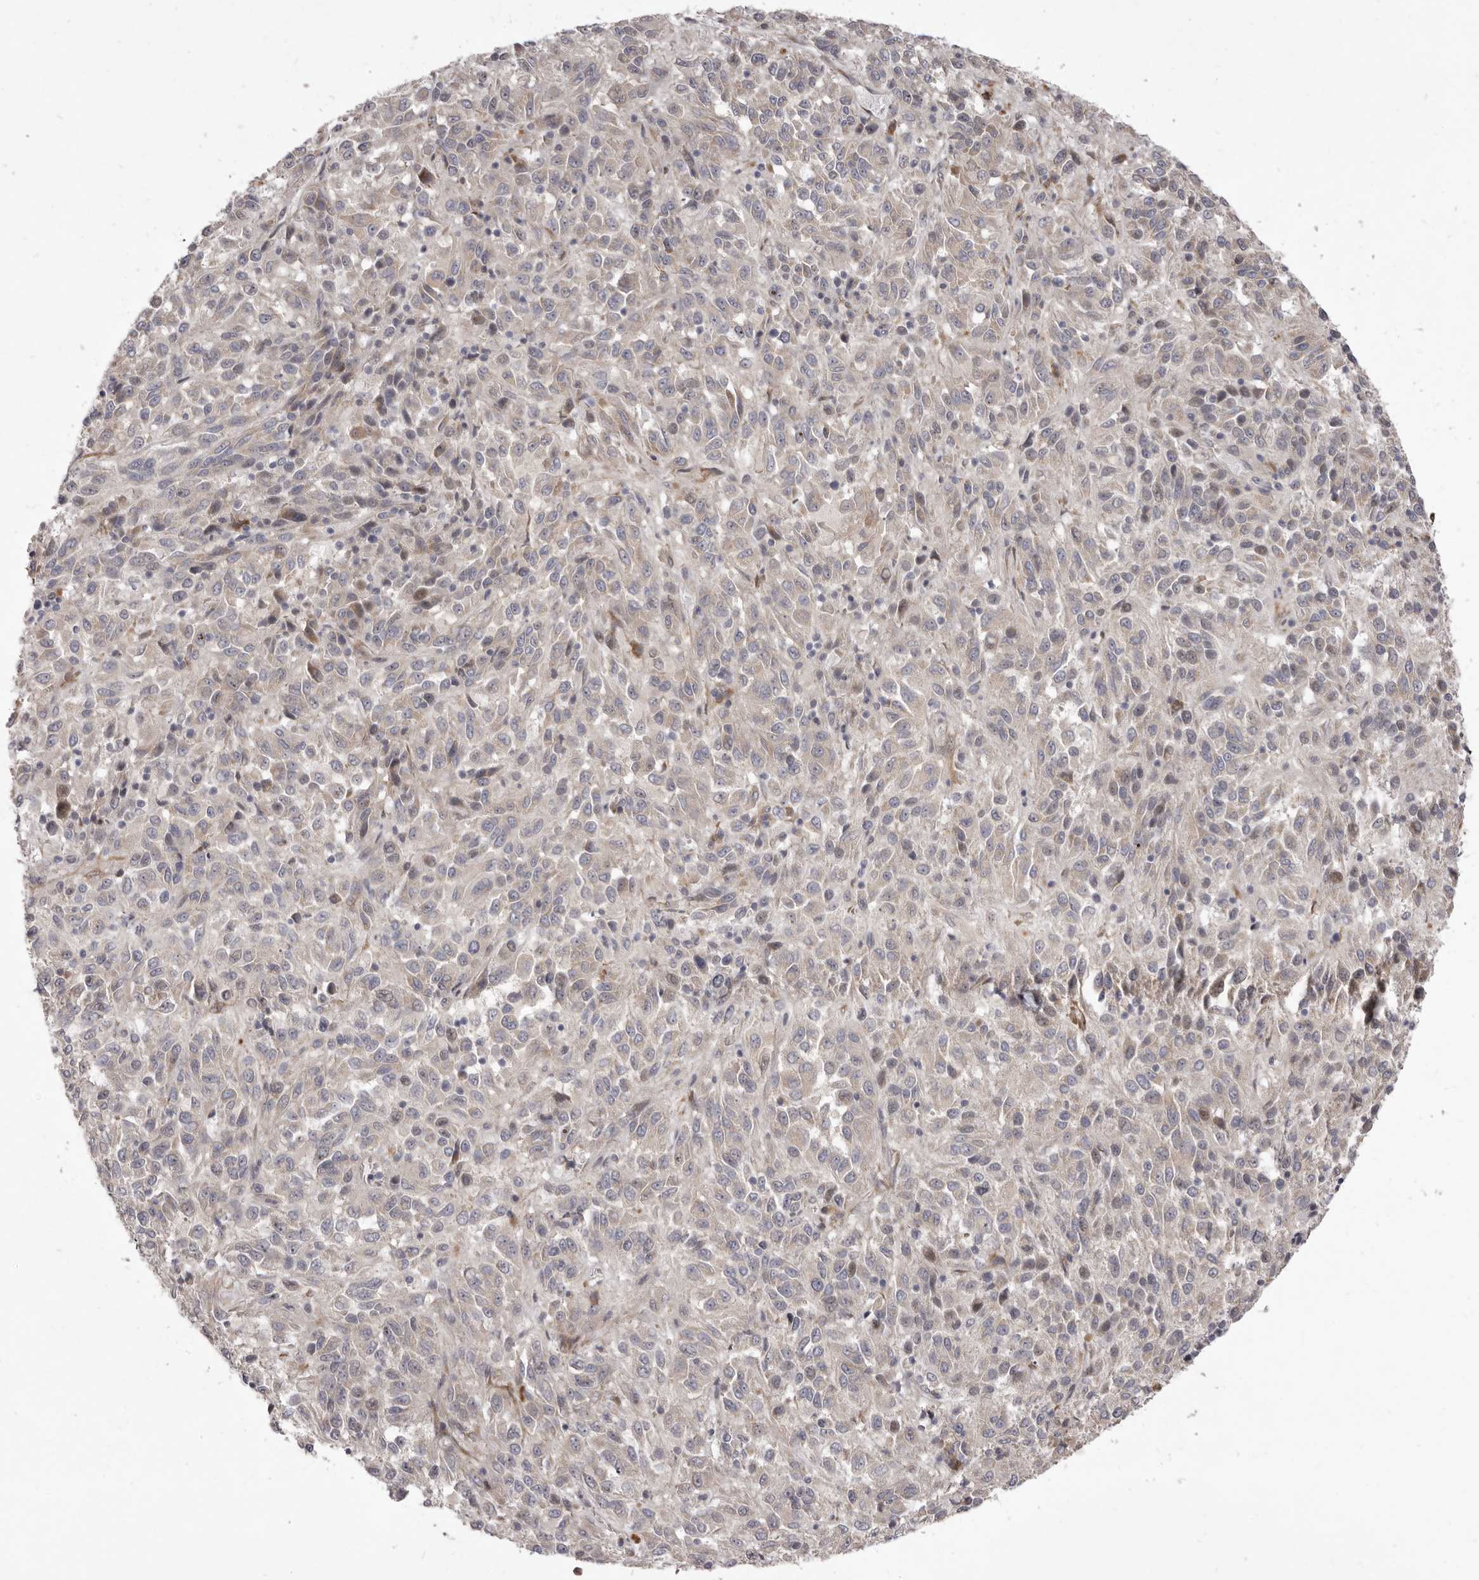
{"staining": {"intensity": "negative", "quantity": "none", "location": "none"}, "tissue": "melanoma", "cell_type": "Tumor cells", "image_type": "cancer", "snomed": [{"axis": "morphology", "description": "Malignant melanoma, Metastatic site"}, {"axis": "topography", "description": "Lung"}], "caption": "Immunohistochemical staining of melanoma shows no significant staining in tumor cells. Nuclei are stained in blue.", "gene": "TBC1D8B", "patient": {"sex": "male", "age": 64}}